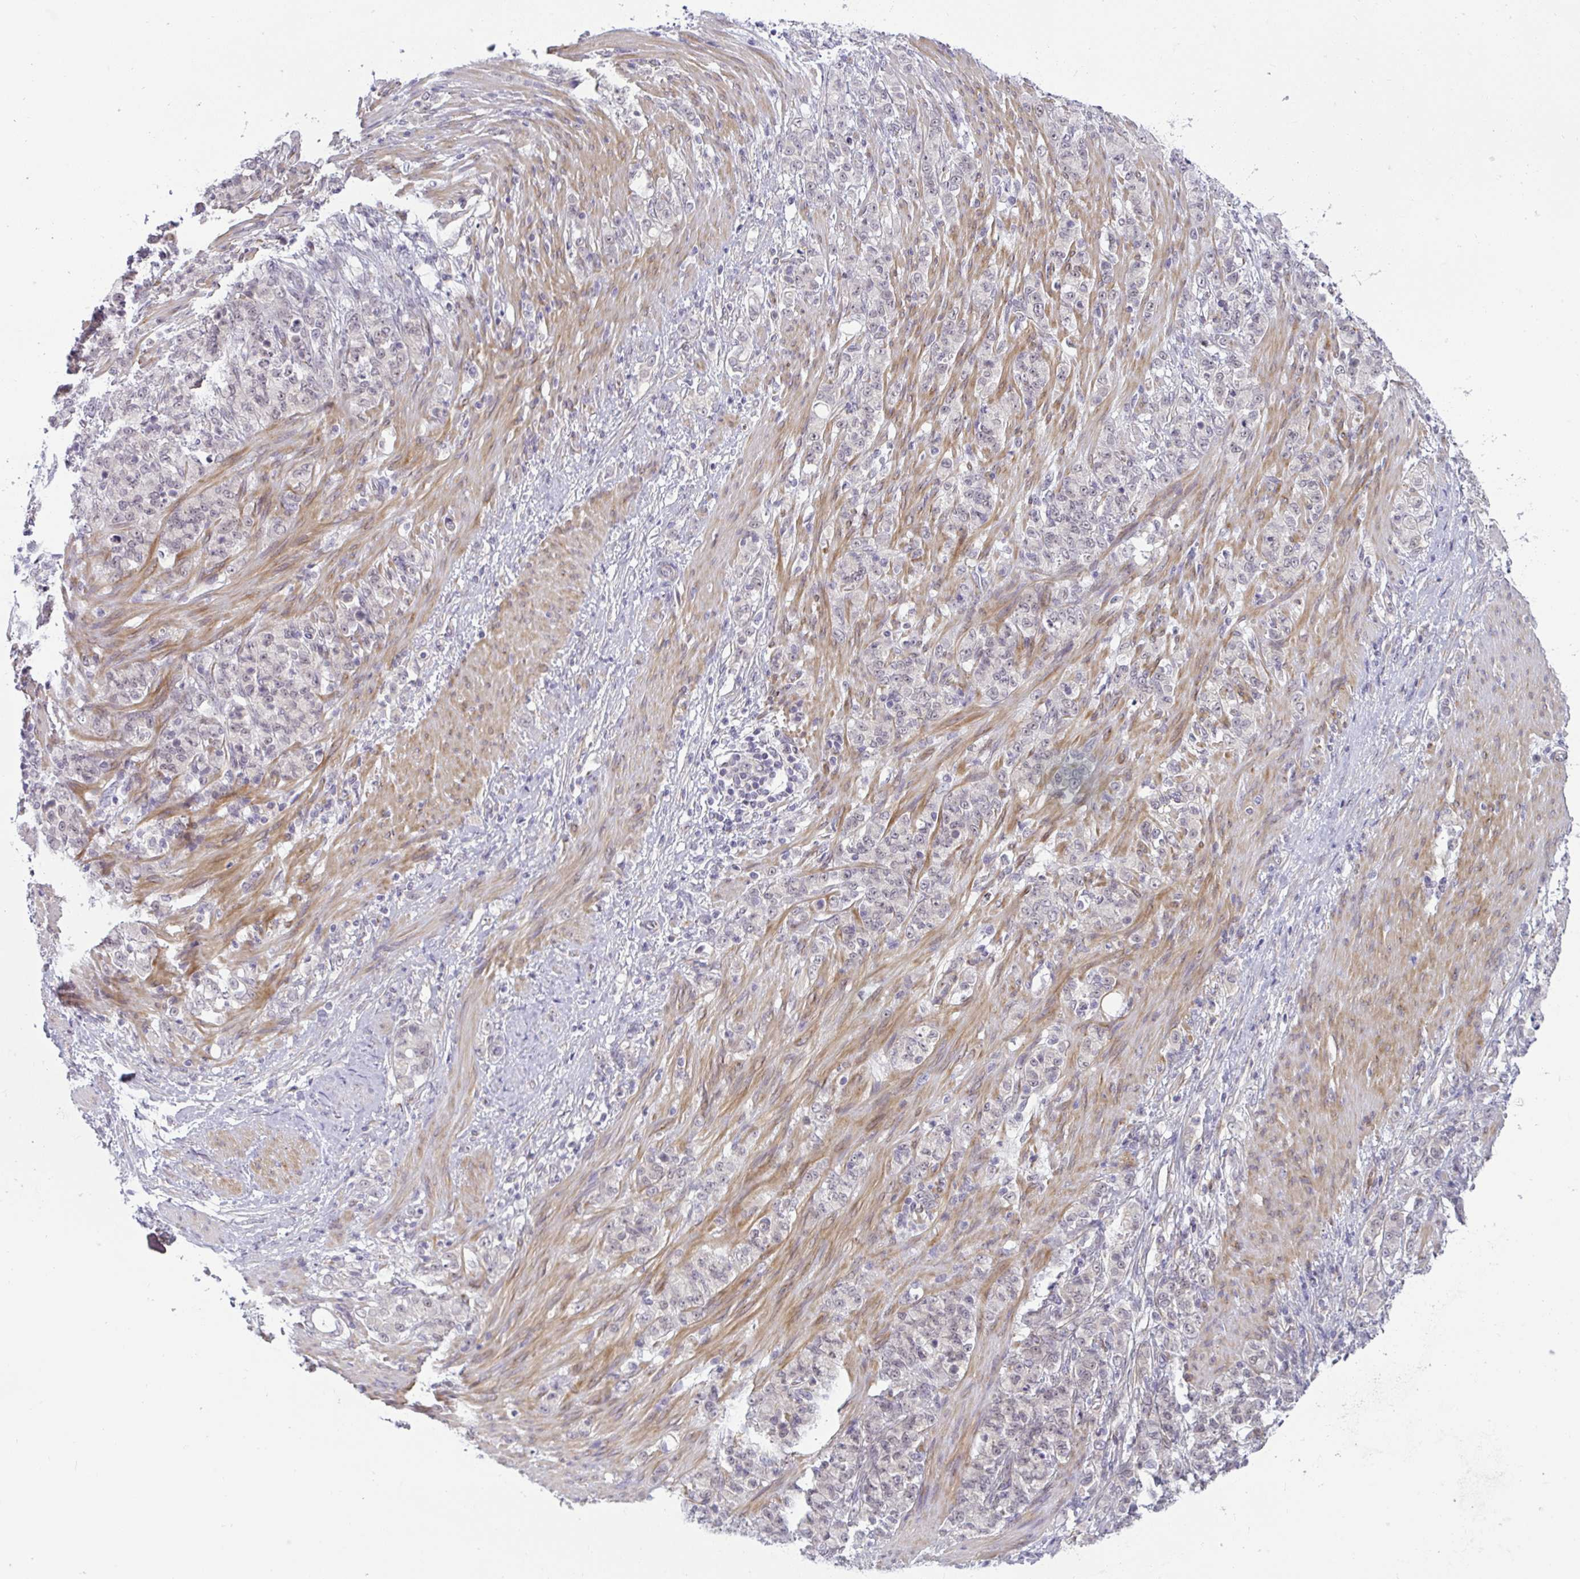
{"staining": {"intensity": "negative", "quantity": "none", "location": "none"}, "tissue": "stomach cancer", "cell_type": "Tumor cells", "image_type": "cancer", "snomed": [{"axis": "morphology", "description": "Adenocarcinoma, NOS"}, {"axis": "topography", "description": "Stomach"}], "caption": "A micrograph of adenocarcinoma (stomach) stained for a protein exhibits no brown staining in tumor cells.", "gene": "DZIP1", "patient": {"sex": "female", "age": 79}}